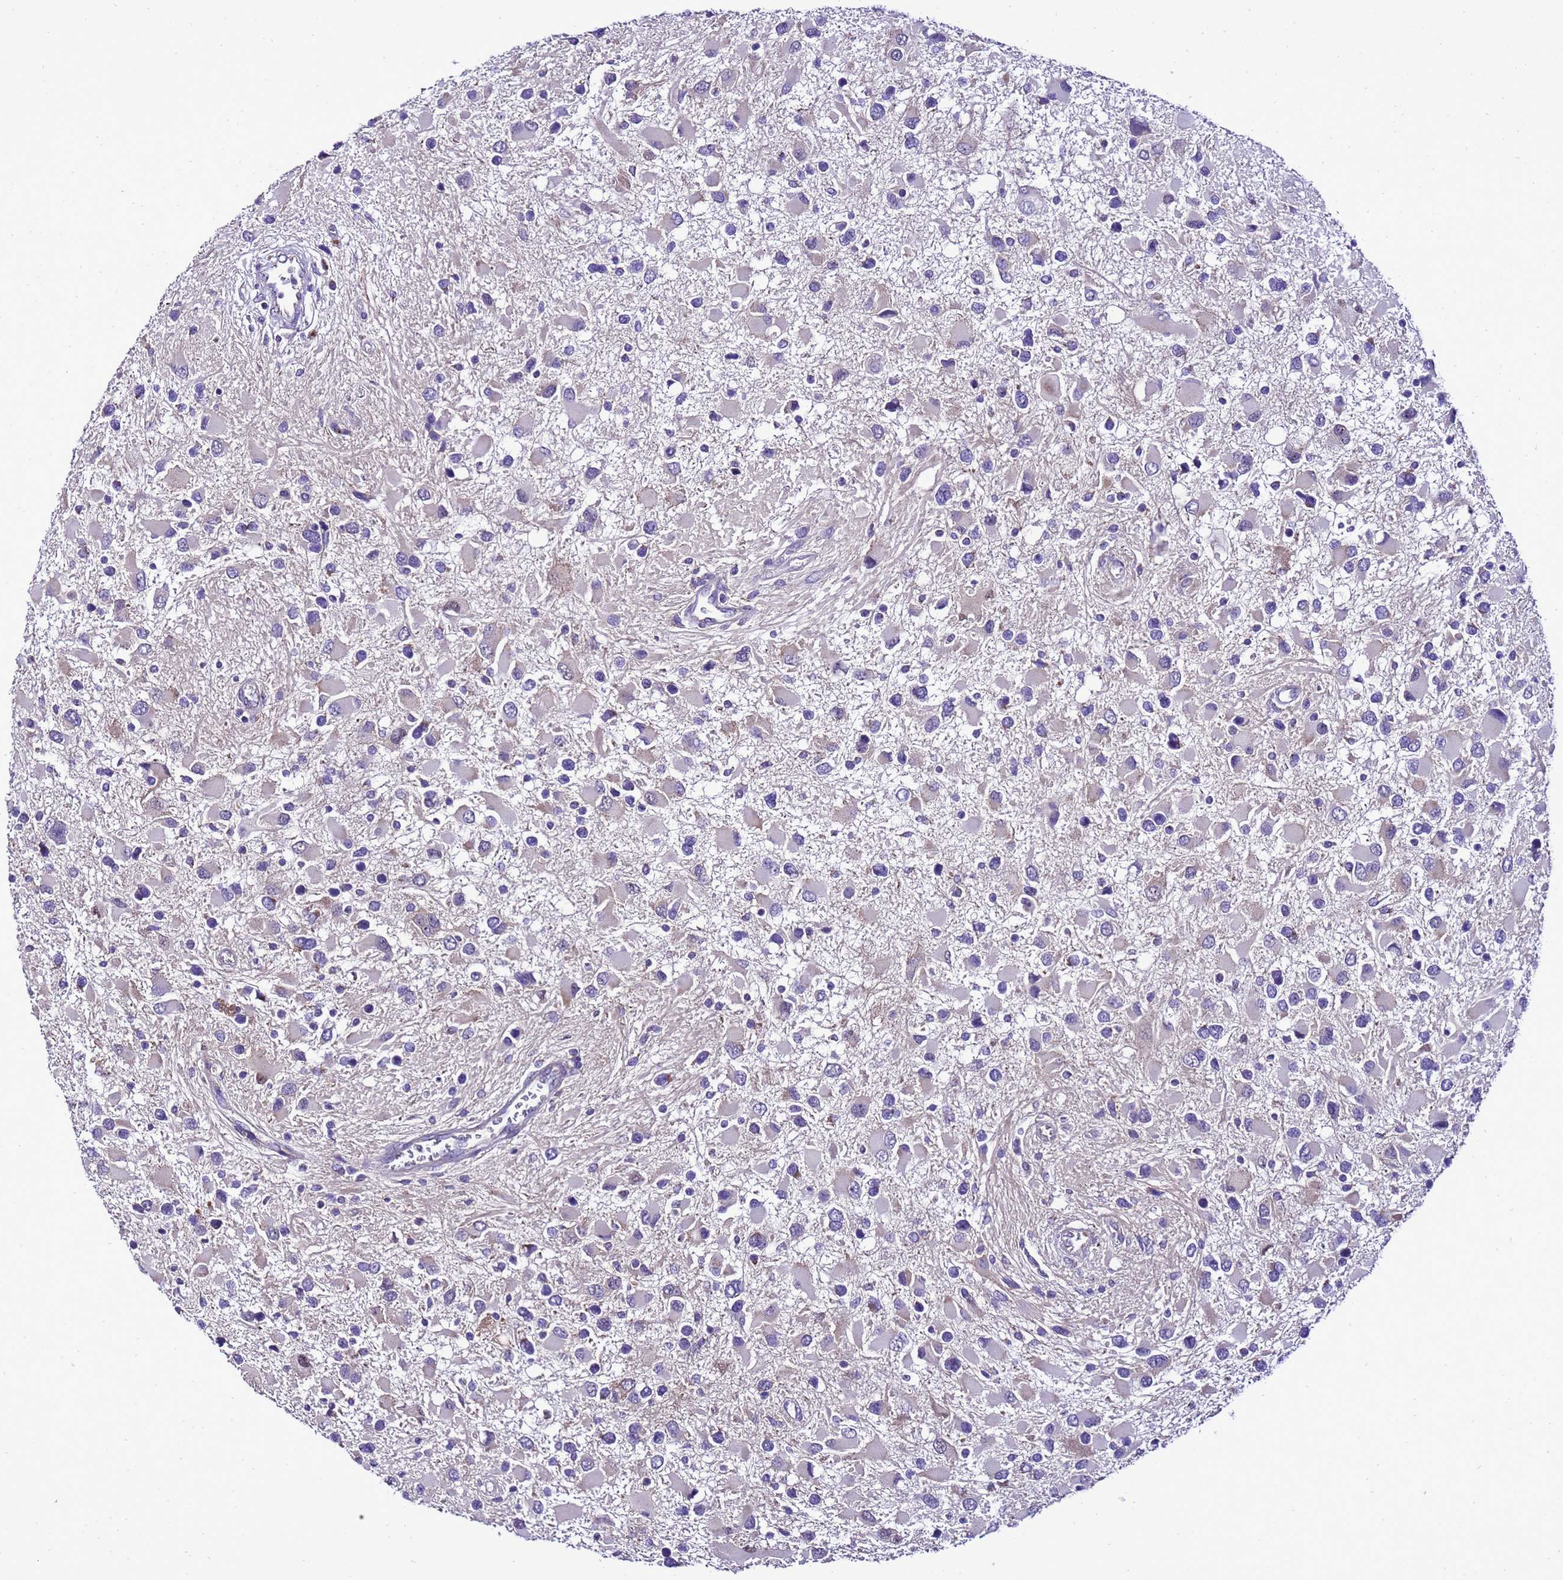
{"staining": {"intensity": "negative", "quantity": "none", "location": "none"}, "tissue": "glioma", "cell_type": "Tumor cells", "image_type": "cancer", "snomed": [{"axis": "morphology", "description": "Glioma, malignant, High grade"}, {"axis": "topography", "description": "Brain"}], "caption": "An image of high-grade glioma (malignant) stained for a protein shows no brown staining in tumor cells.", "gene": "DPH6", "patient": {"sex": "male", "age": 53}}